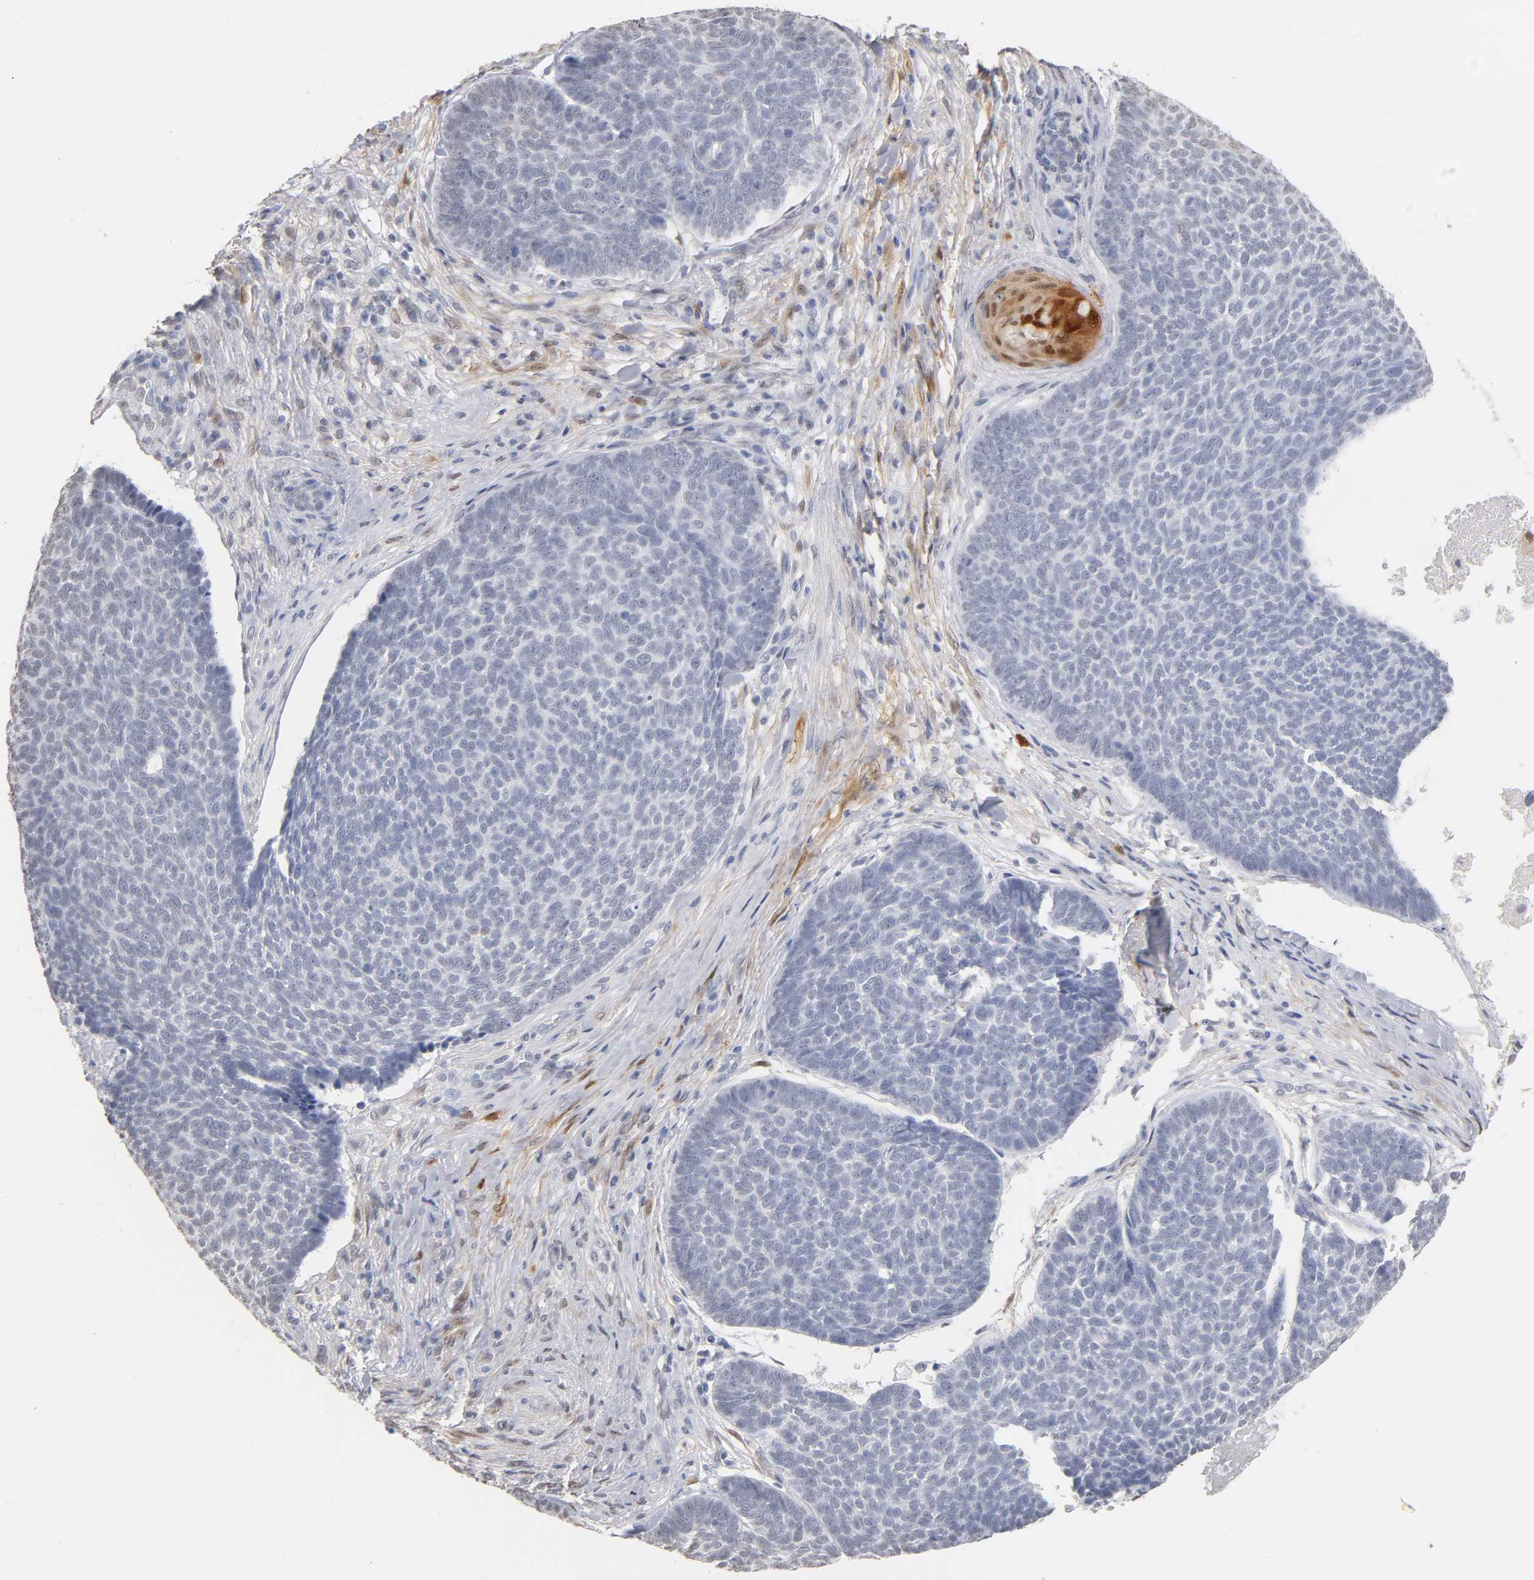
{"staining": {"intensity": "negative", "quantity": "none", "location": "none"}, "tissue": "skin cancer", "cell_type": "Tumor cells", "image_type": "cancer", "snomed": [{"axis": "morphology", "description": "Basal cell carcinoma"}, {"axis": "topography", "description": "Skin"}], "caption": "Immunohistochemistry image of human skin cancer stained for a protein (brown), which shows no positivity in tumor cells.", "gene": "CRABP2", "patient": {"sex": "male", "age": 84}}